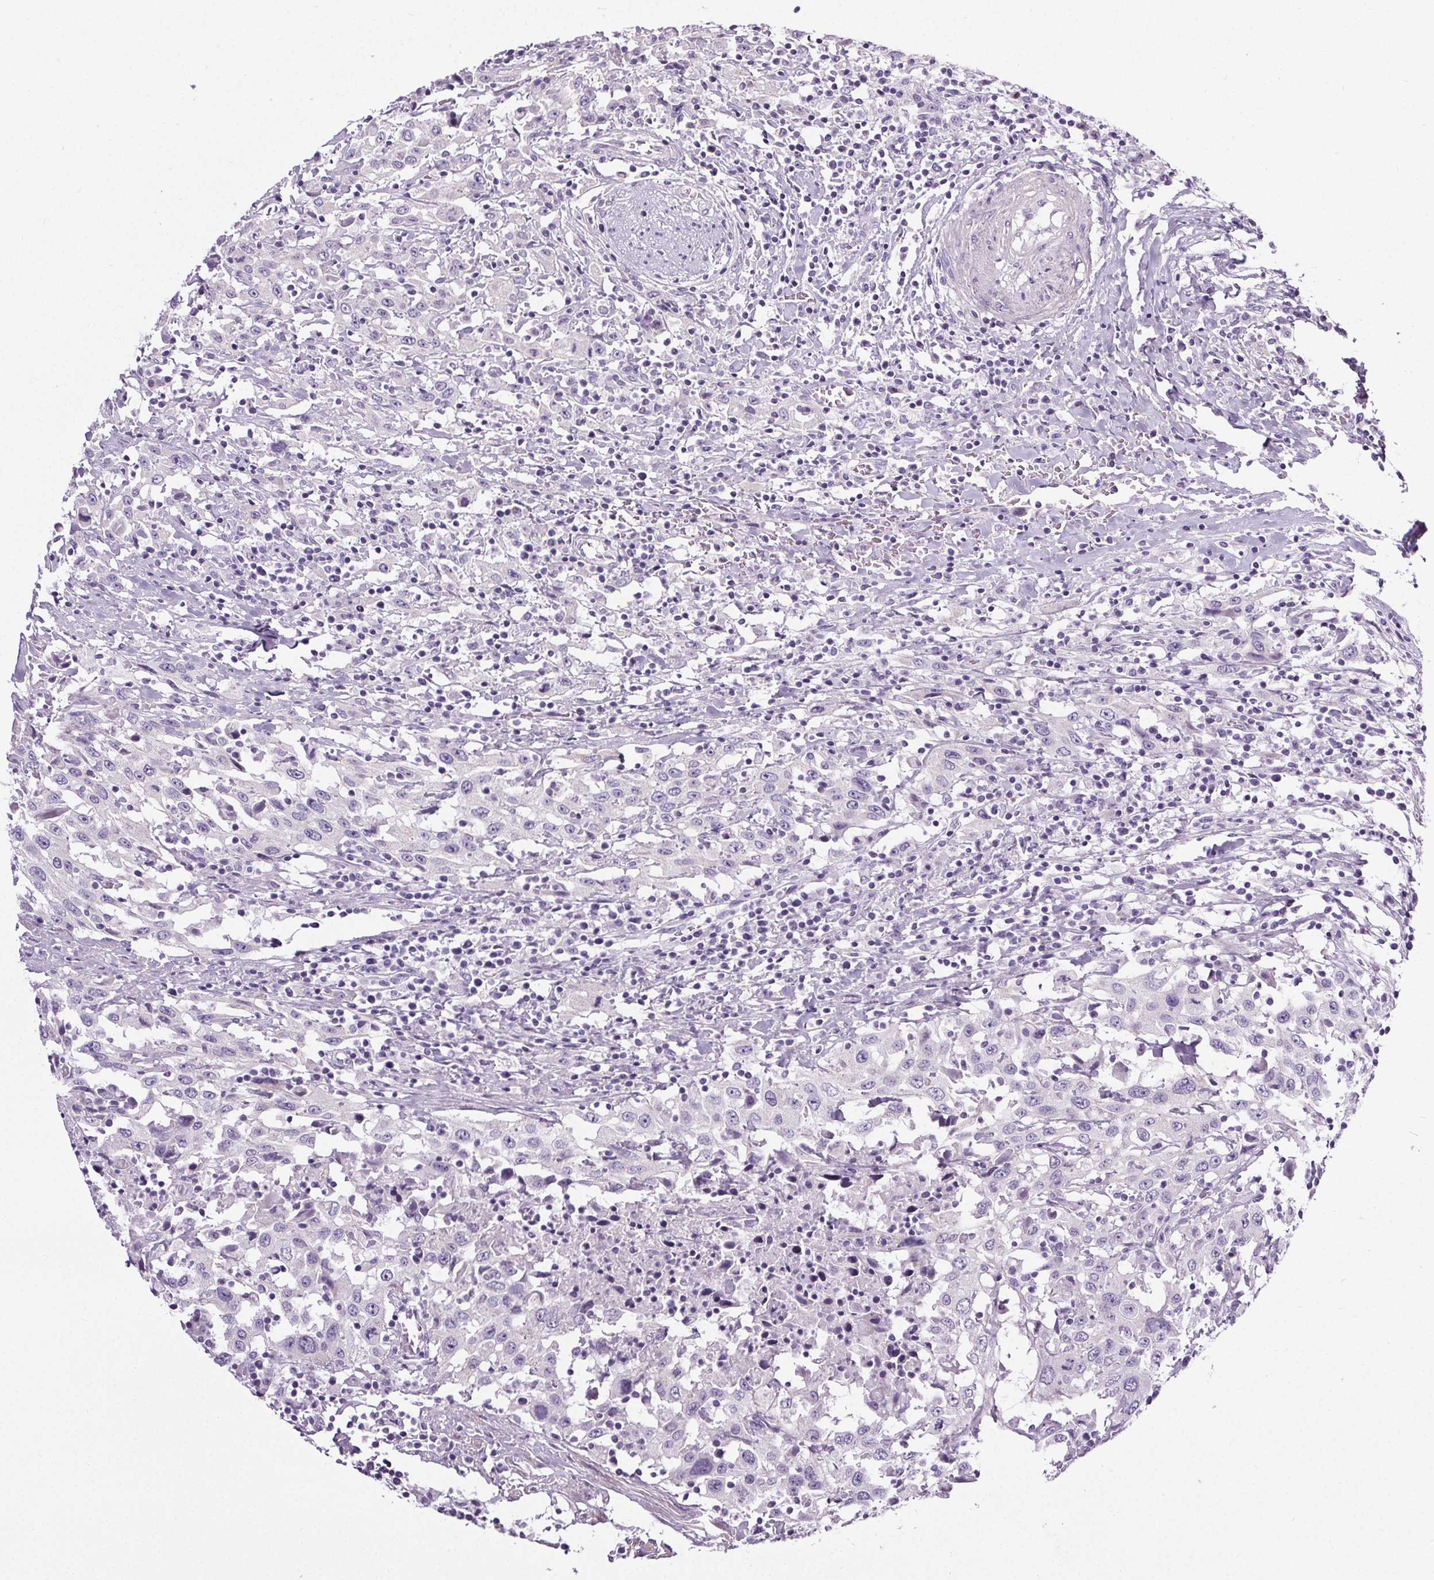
{"staining": {"intensity": "negative", "quantity": "none", "location": "none"}, "tissue": "urothelial cancer", "cell_type": "Tumor cells", "image_type": "cancer", "snomed": [{"axis": "morphology", "description": "Urothelial carcinoma, High grade"}, {"axis": "topography", "description": "Urinary bladder"}], "caption": "The immunohistochemistry micrograph has no significant expression in tumor cells of urothelial cancer tissue.", "gene": "ELAVL2", "patient": {"sex": "male", "age": 61}}